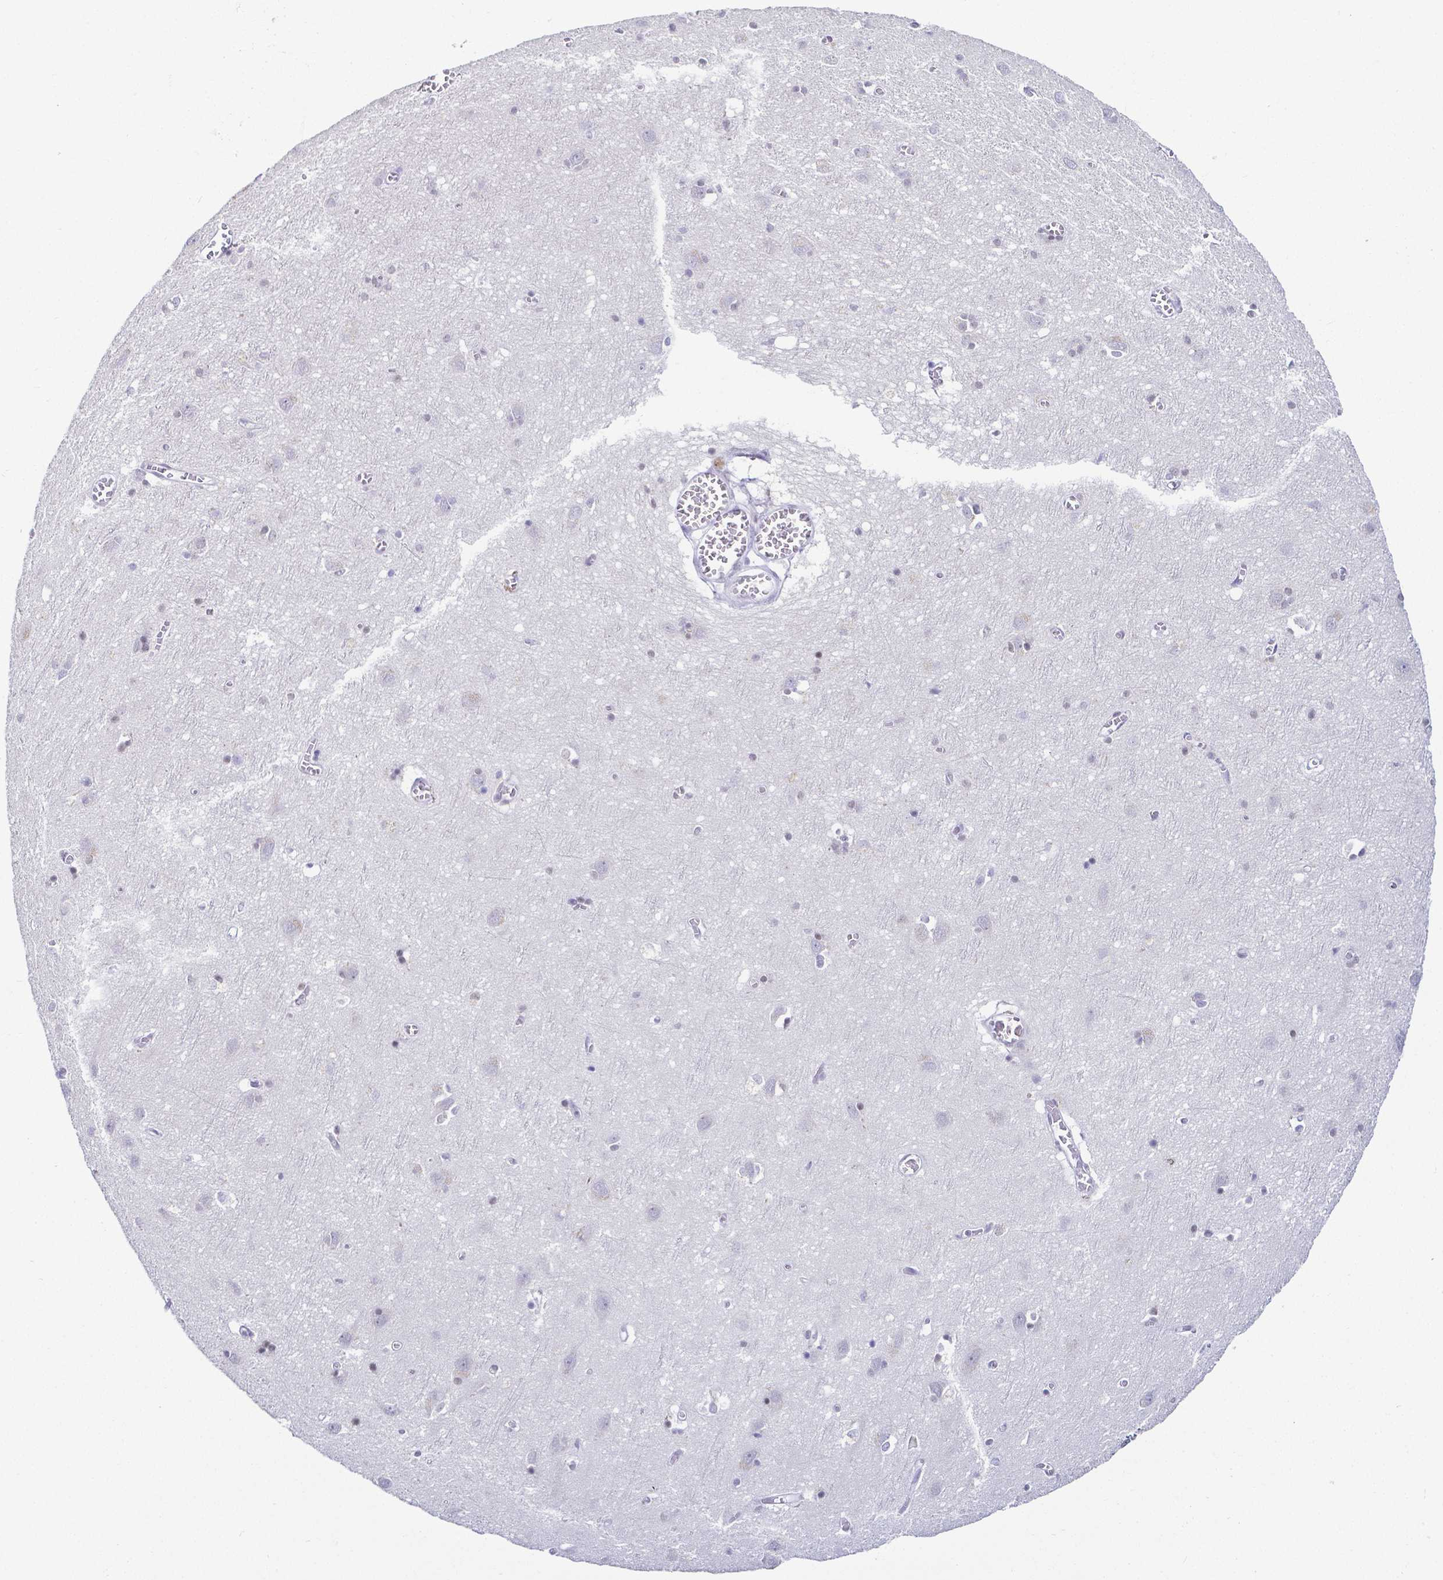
{"staining": {"intensity": "negative", "quantity": "none", "location": "none"}, "tissue": "cerebral cortex", "cell_type": "Endothelial cells", "image_type": "normal", "snomed": [{"axis": "morphology", "description": "Normal tissue, NOS"}, {"axis": "topography", "description": "Cerebral cortex"}], "caption": "Human cerebral cortex stained for a protein using immunohistochemistry (IHC) reveals no staining in endothelial cells.", "gene": "FAM83G", "patient": {"sex": "male", "age": 70}}